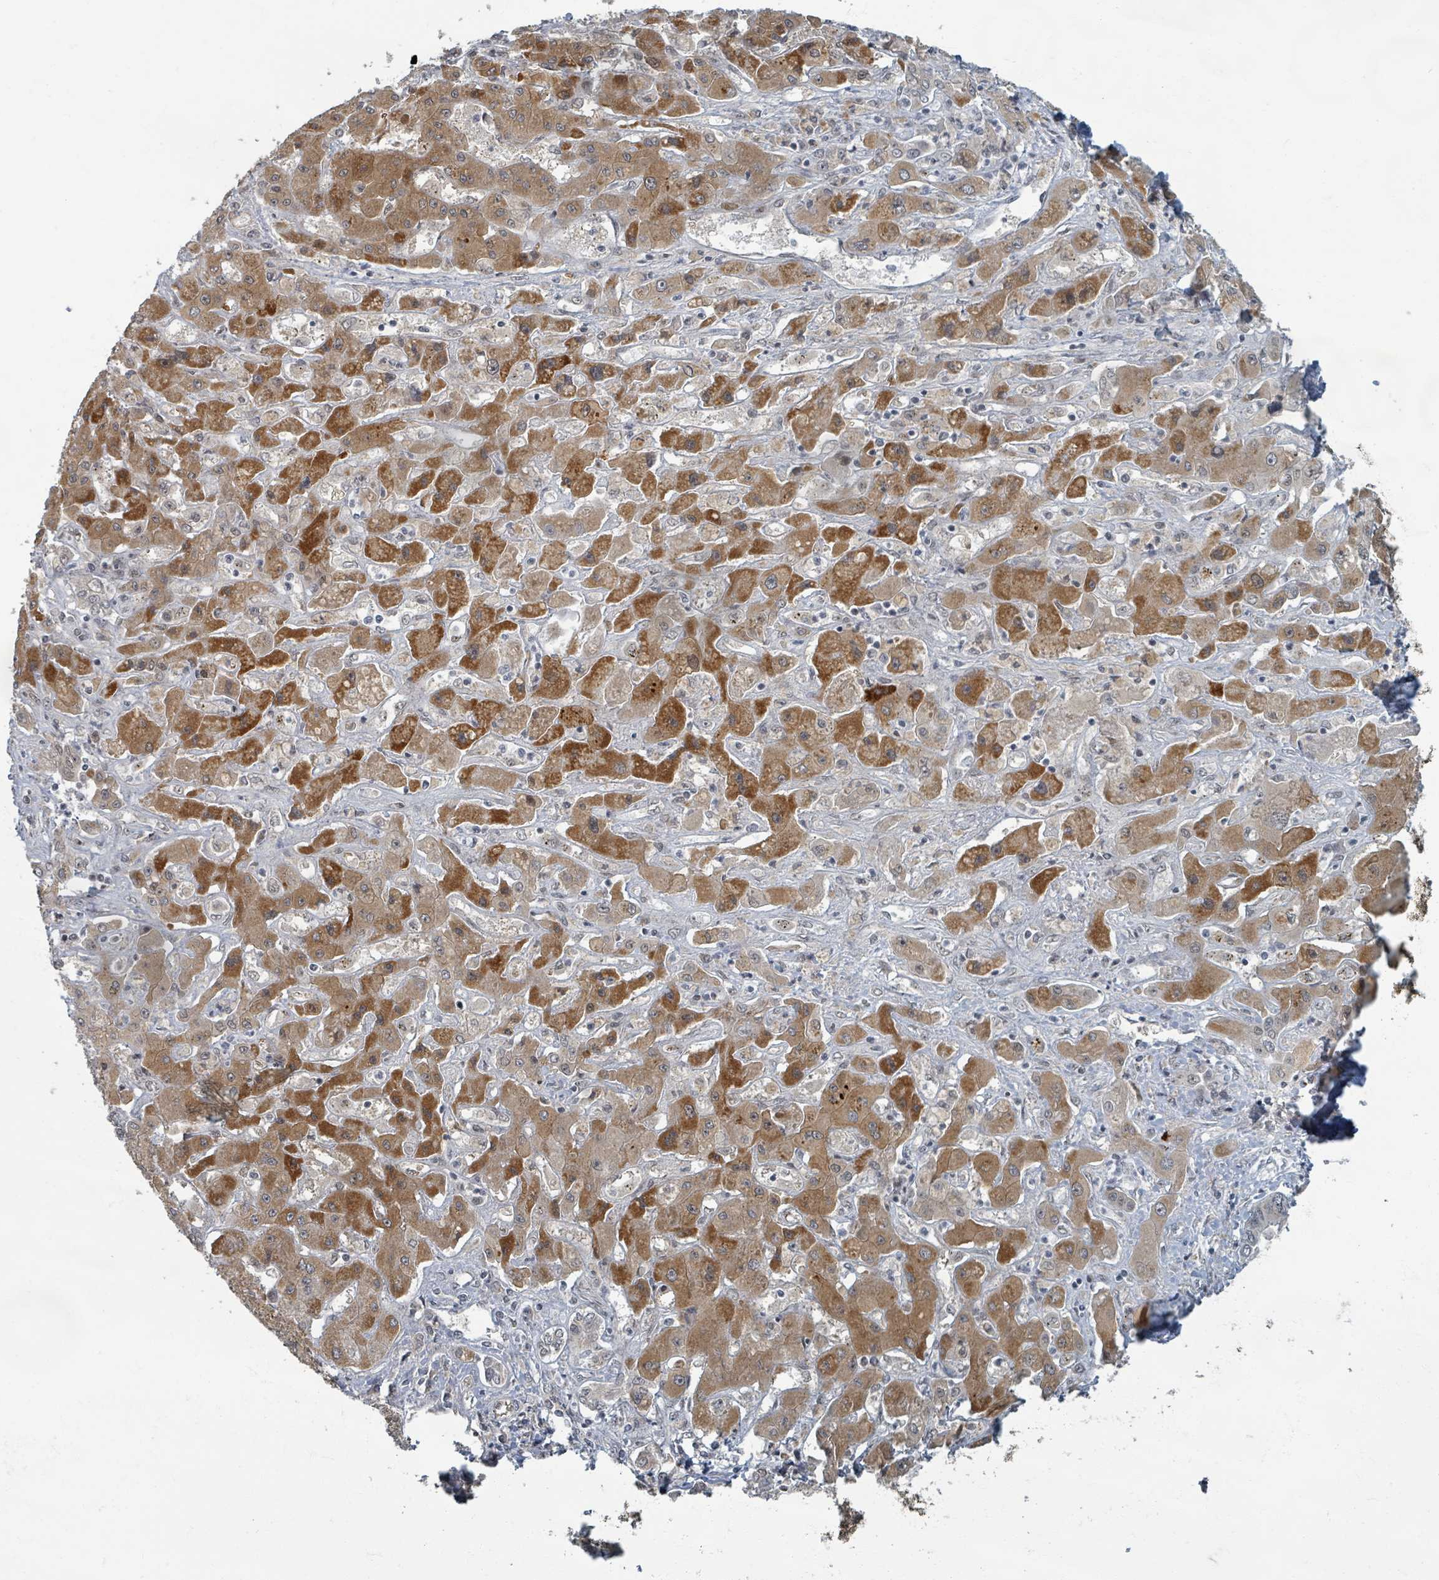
{"staining": {"intensity": "moderate", "quantity": ">75%", "location": "cytoplasmic/membranous,nuclear"}, "tissue": "liver cancer", "cell_type": "Tumor cells", "image_type": "cancer", "snomed": [{"axis": "morphology", "description": "Cholangiocarcinoma"}, {"axis": "topography", "description": "Liver"}], "caption": "IHC histopathology image of human cholangiocarcinoma (liver) stained for a protein (brown), which displays medium levels of moderate cytoplasmic/membranous and nuclear expression in about >75% of tumor cells.", "gene": "INTS15", "patient": {"sex": "male", "age": 67}}